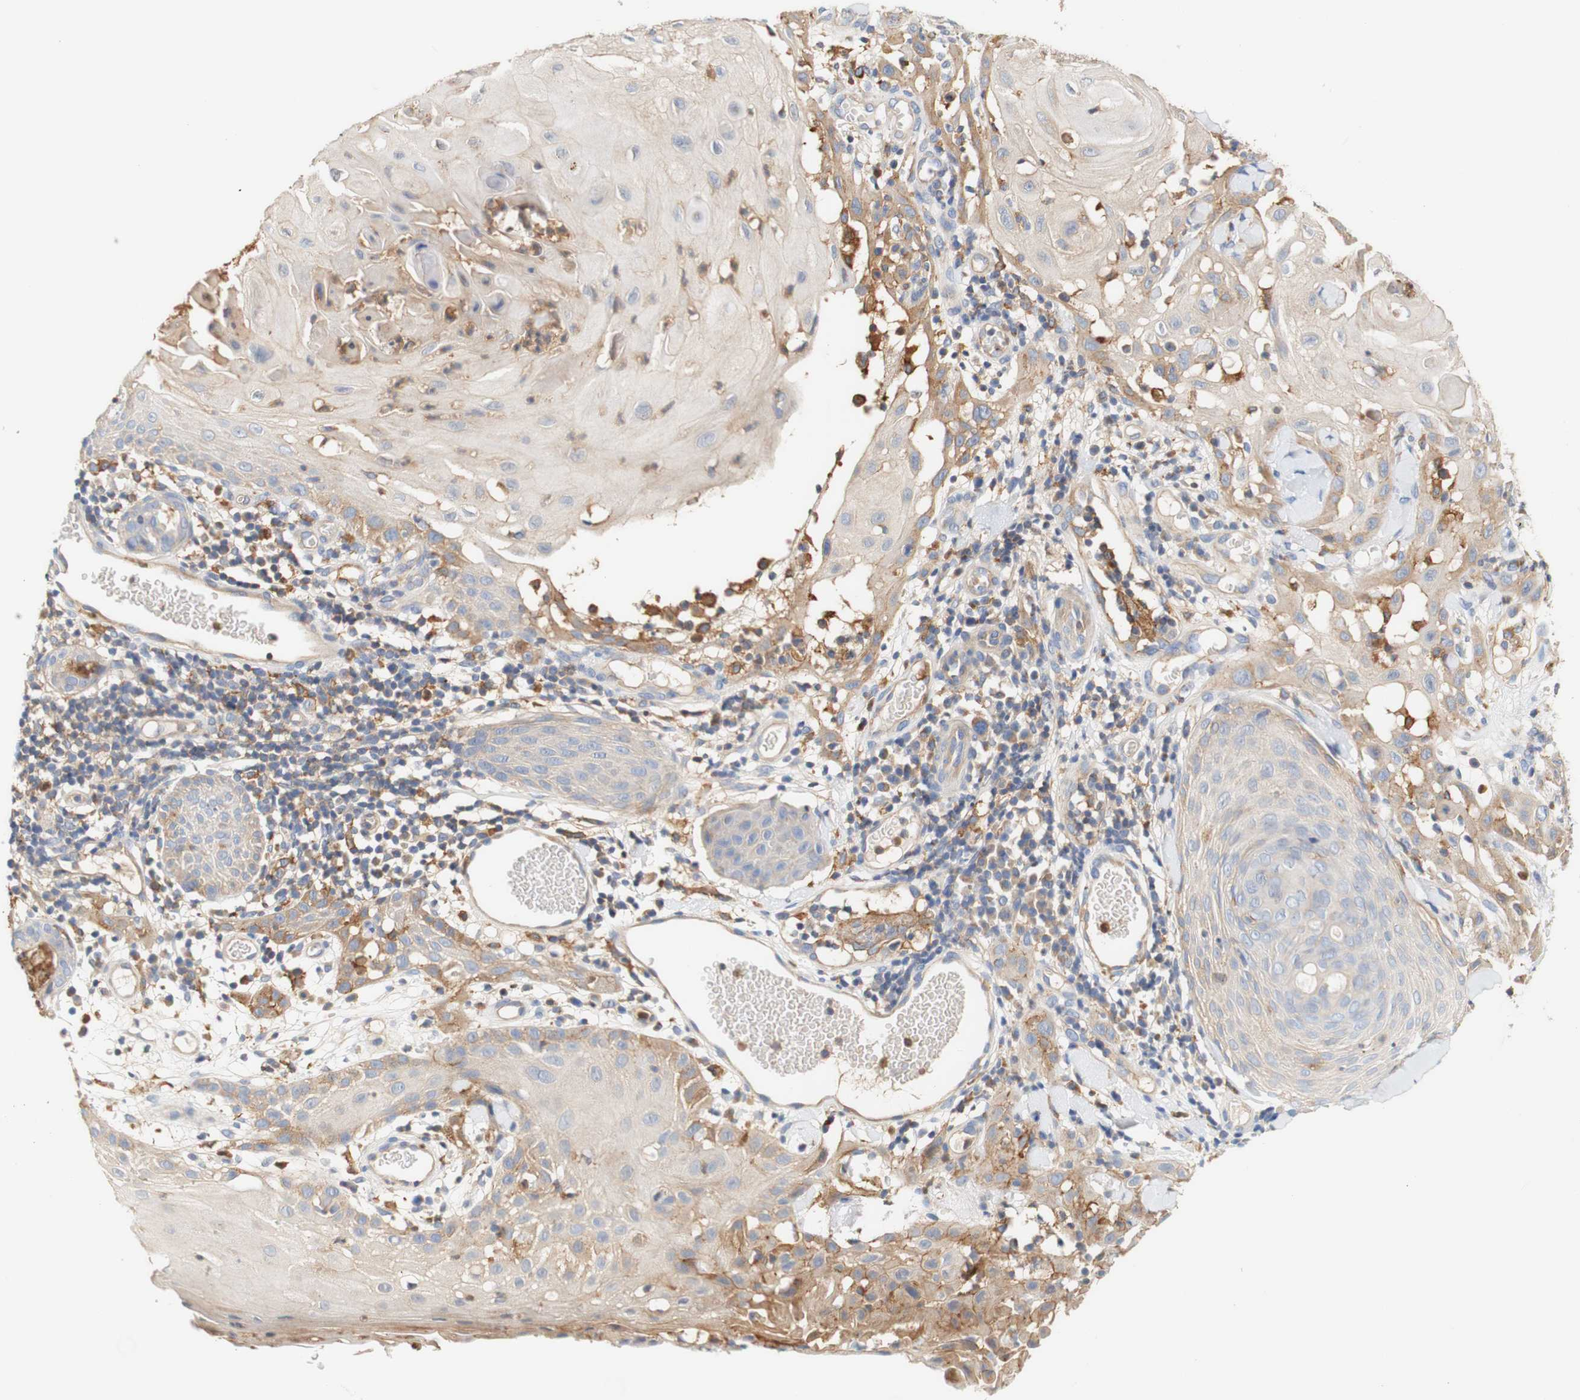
{"staining": {"intensity": "weak", "quantity": "25%-75%", "location": "cytoplasmic/membranous"}, "tissue": "skin cancer", "cell_type": "Tumor cells", "image_type": "cancer", "snomed": [{"axis": "morphology", "description": "Squamous cell carcinoma, NOS"}, {"axis": "topography", "description": "Skin"}], "caption": "Immunohistochemistry staining of skin cancer (squamous cell carcinoma), which demonstrates low levels of weak cytoplasmic/membranous expression in approximately 25%-75% of tumor cells indicating weak cytoplasmic/membranous protein positivity. The staining was performed using DAB (brown) for protein detection and nuclei were counterstained in hematoxylin (blue).", "gene": "PCDH7", "patient": {"sex": "male", "age": 24}}